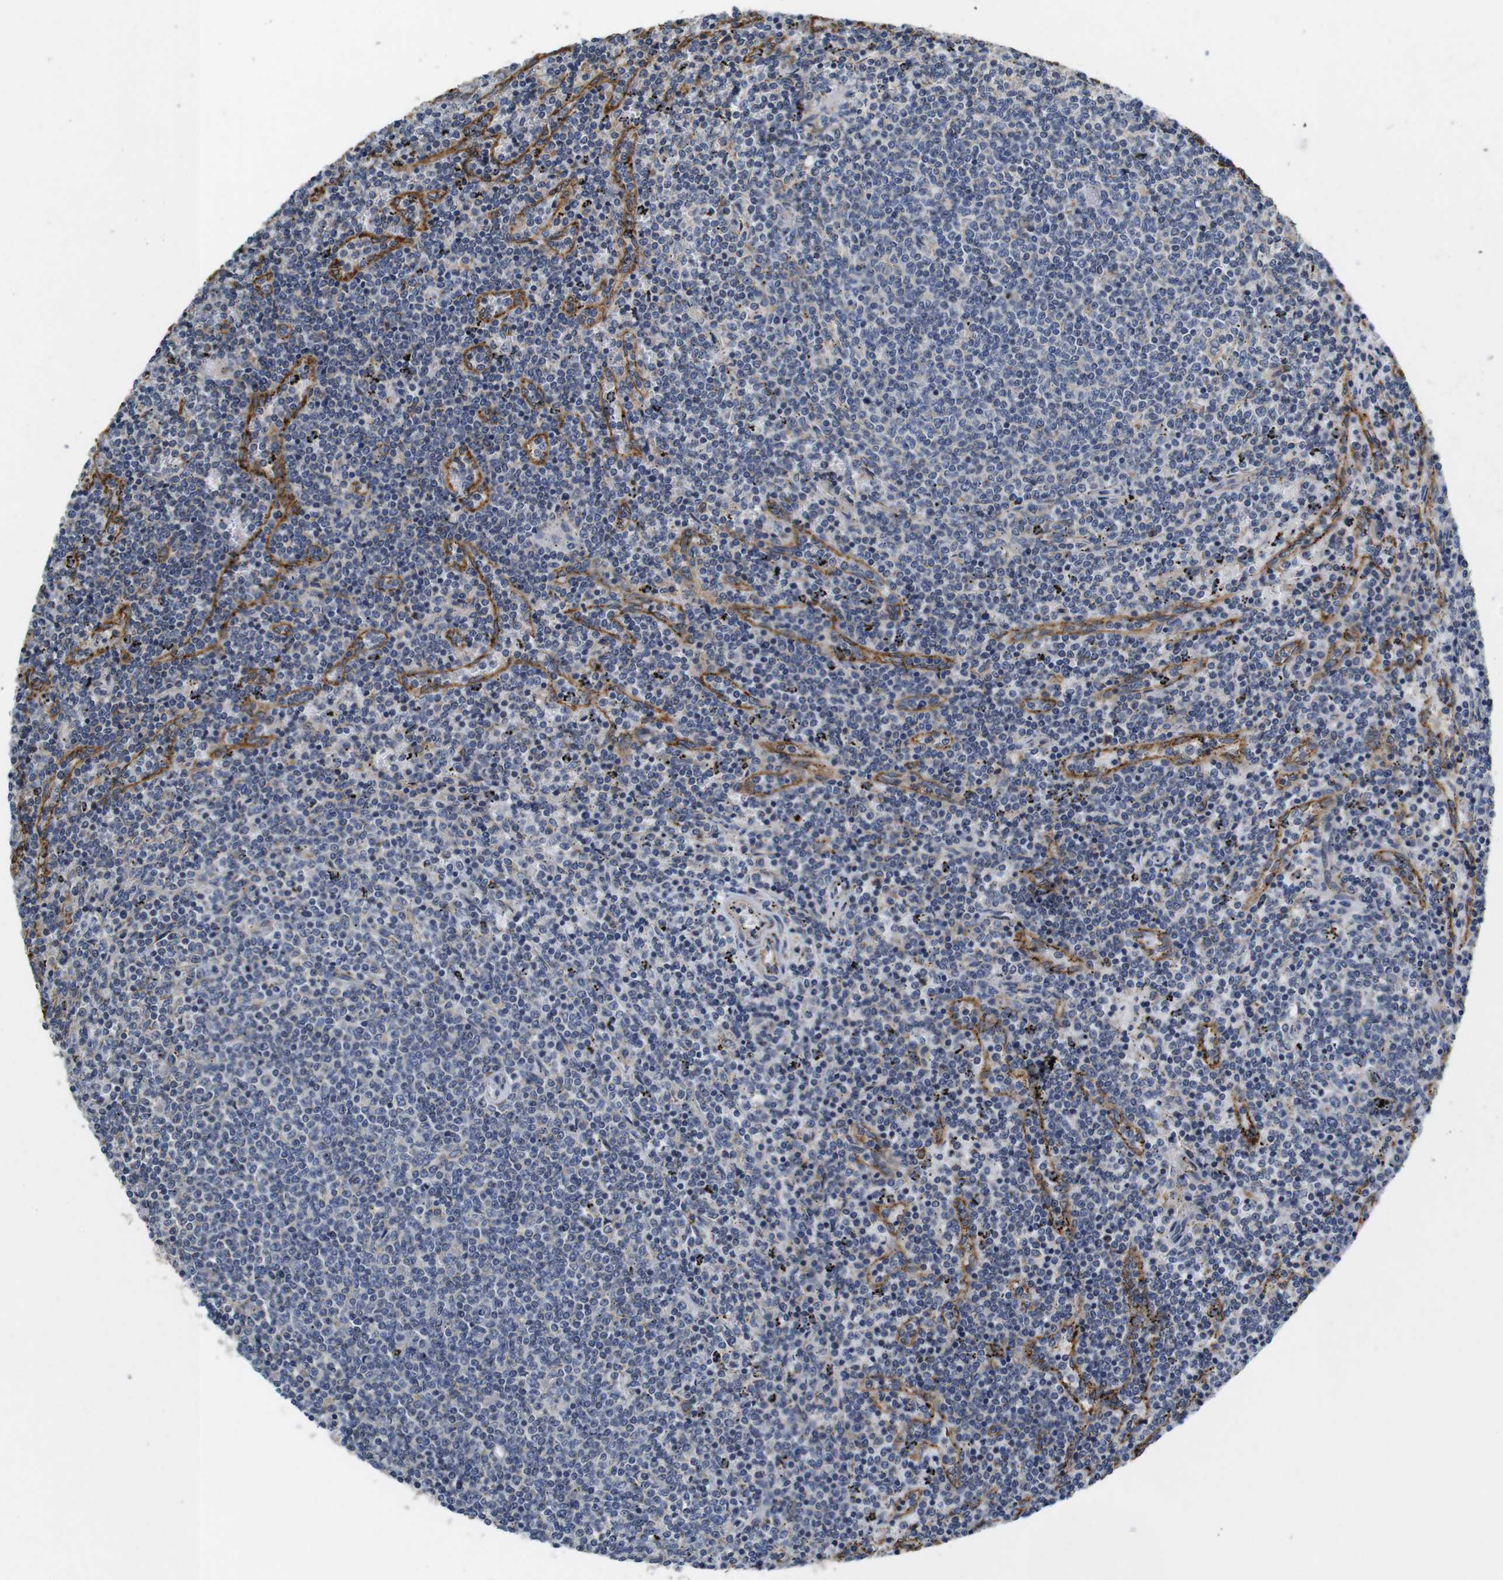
{"staining": {"intensity": "negative", "quantity": "none", "location": "none"}, "tissue": "lymphoma", "cell_type": "Tumor cells", "image_type": "cancer", "snomed": [{"axis": "morphology", "description": "Malignant lymphoma, non-Hodgkin's type, Low grade"}, {"axis": "topography", "description": "Spleen"}], "caption": "Immunohistochemistry (IHC) of human lymphoma demonstrates no expression in tumor cells. (Brightfield microscopy of DAB immunohistochemistry (IHC) at high magnification).", "gene": "MARCHF7", "patient": {"sex": "female", "age": 50}}